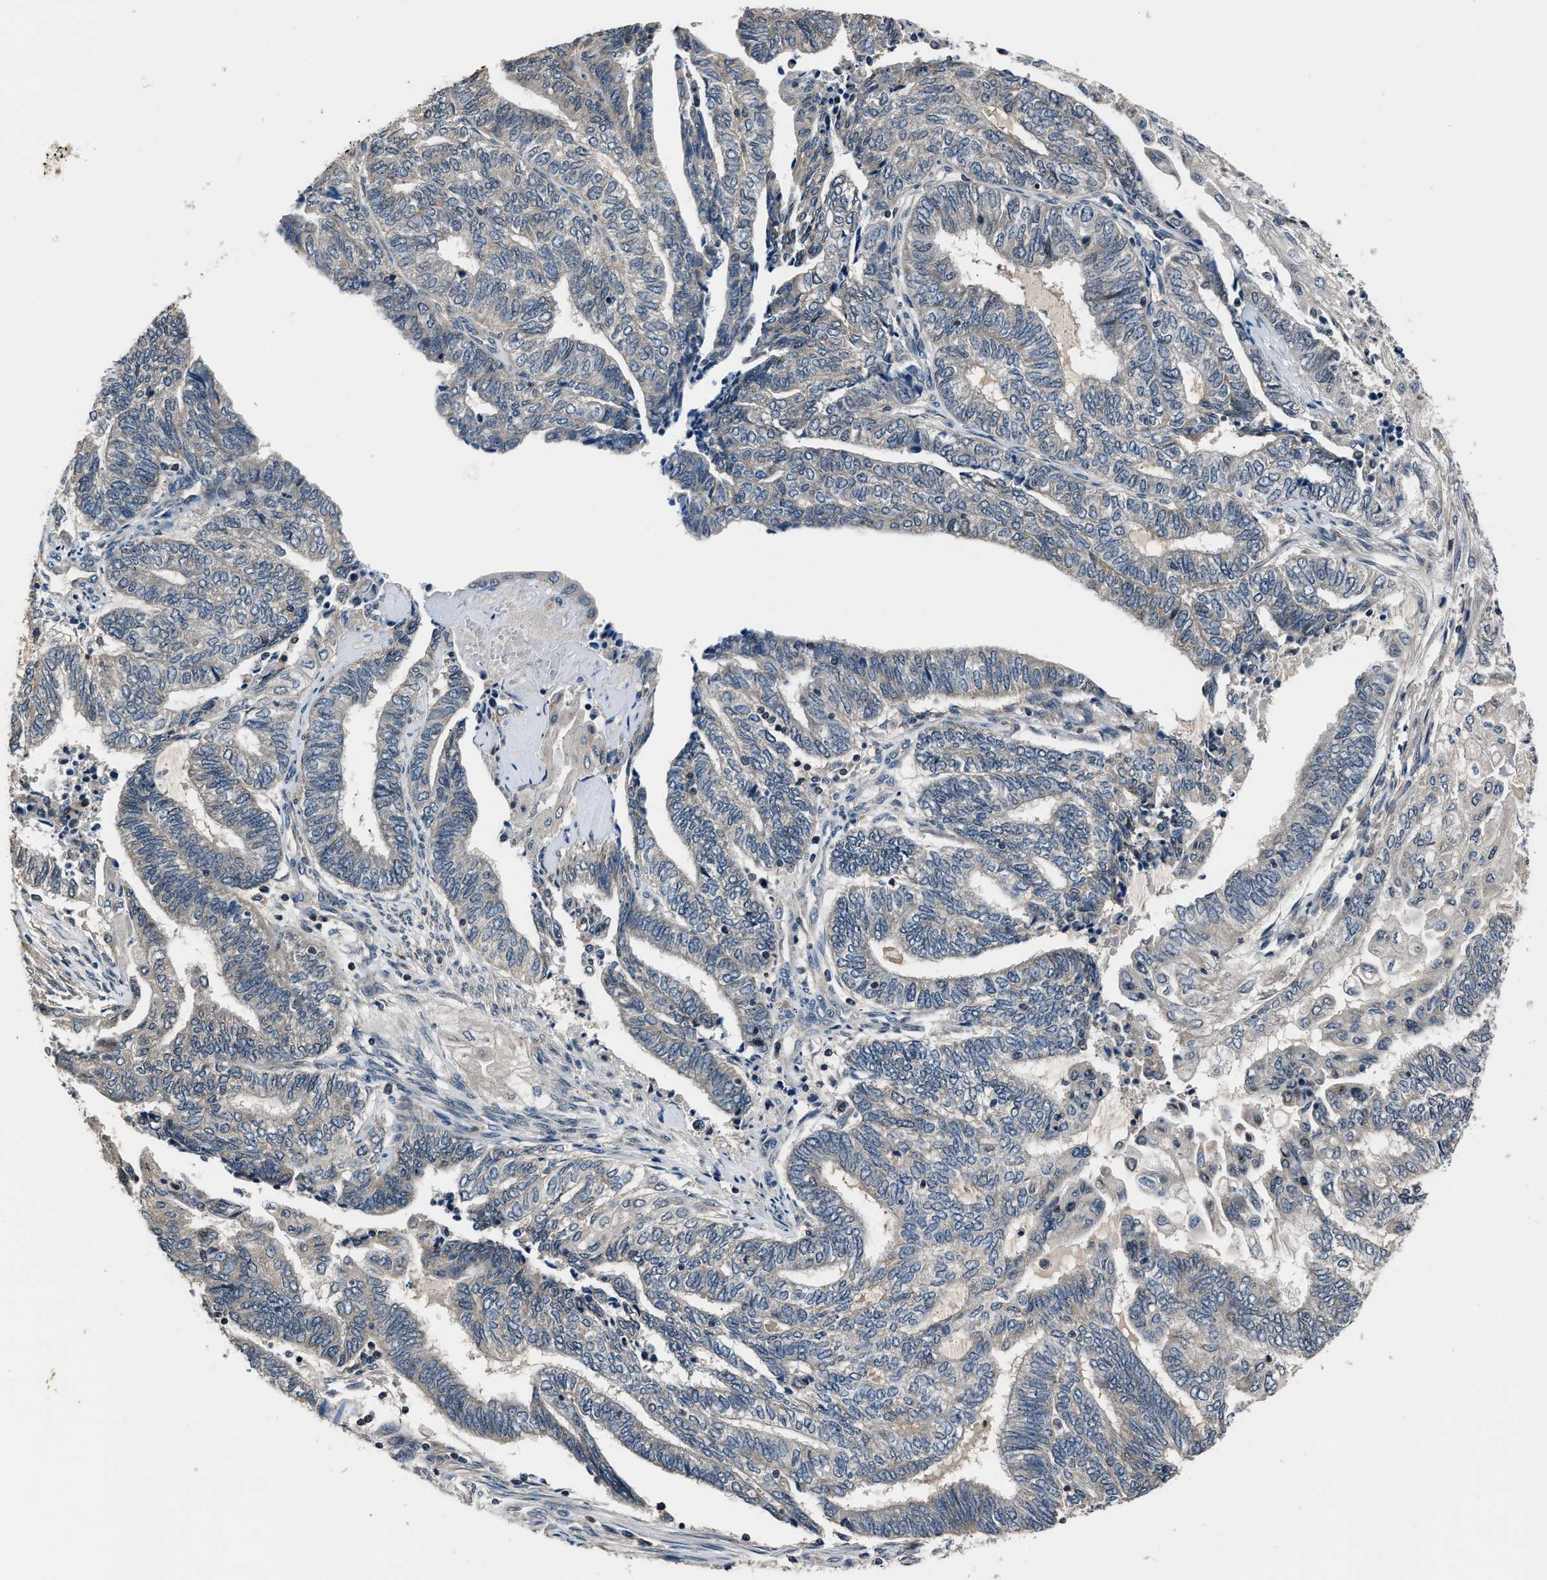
{"staining": {"intensity": "negative", "quantity": "none", "location": "none"}, "tissue": "endometrial cancer", "cell_type": "Tumor cells", "image_type": "cancer", "snomed": [{"axis": "morphology", "description": "Adenocarcinoma, NOS"}, {"axis": "topography", "description": "Uterus"}, {"axis": "topography", "description": "Endometrium"}], "caption": "IHC photomicrograph of neoplastic tissue: endometrial cancer (adenocarcinoma) stained with DAB (3,3'-diaminobenzidine) exhibits no significant protein staining in tumor cells.", "gene": "TNRC18", "patient": {"sex": "female", "age": 70}}